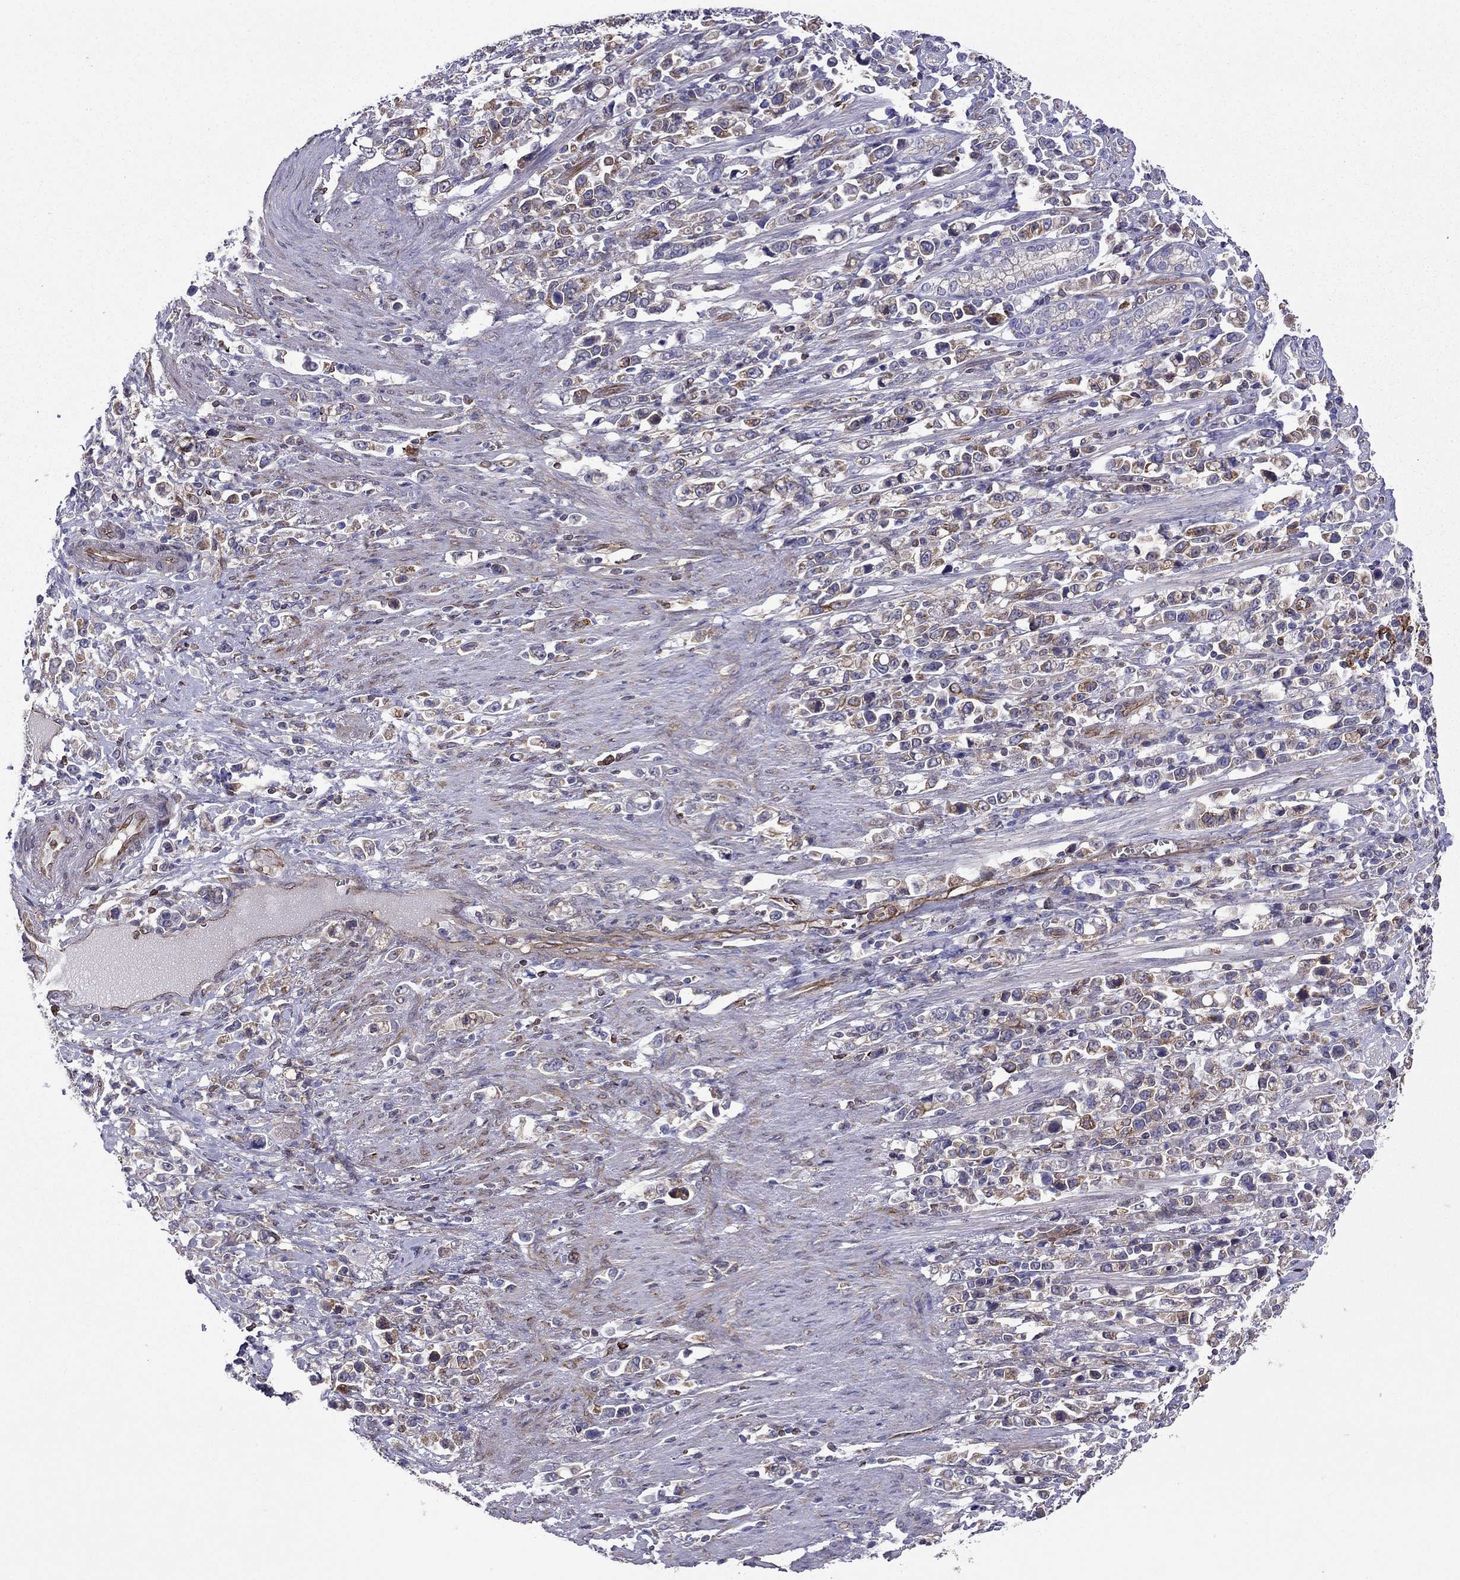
{"staining": {"intensity": "moderate", "quantity": "<25%", "location": "cytoplasmic/membranous"}, "tissue": "stomach cancer", "cell_type": "Tumor cells", "image_type": "cancer", "snomed": [{"axis": "morphology", "description": "Adenocarcinoma, NOS"}, {"axis": "topography", "description": "Stomach"}], "caption": "This is a photomicrograph of immunohistochemistry (IHC) staining of stomach adenocarcinoma, which shows moderate staining in the cytoplasmic/membranous of tumor cells.", "gene": "GNAL", "patient": {"sex": "male", "age": 63}}